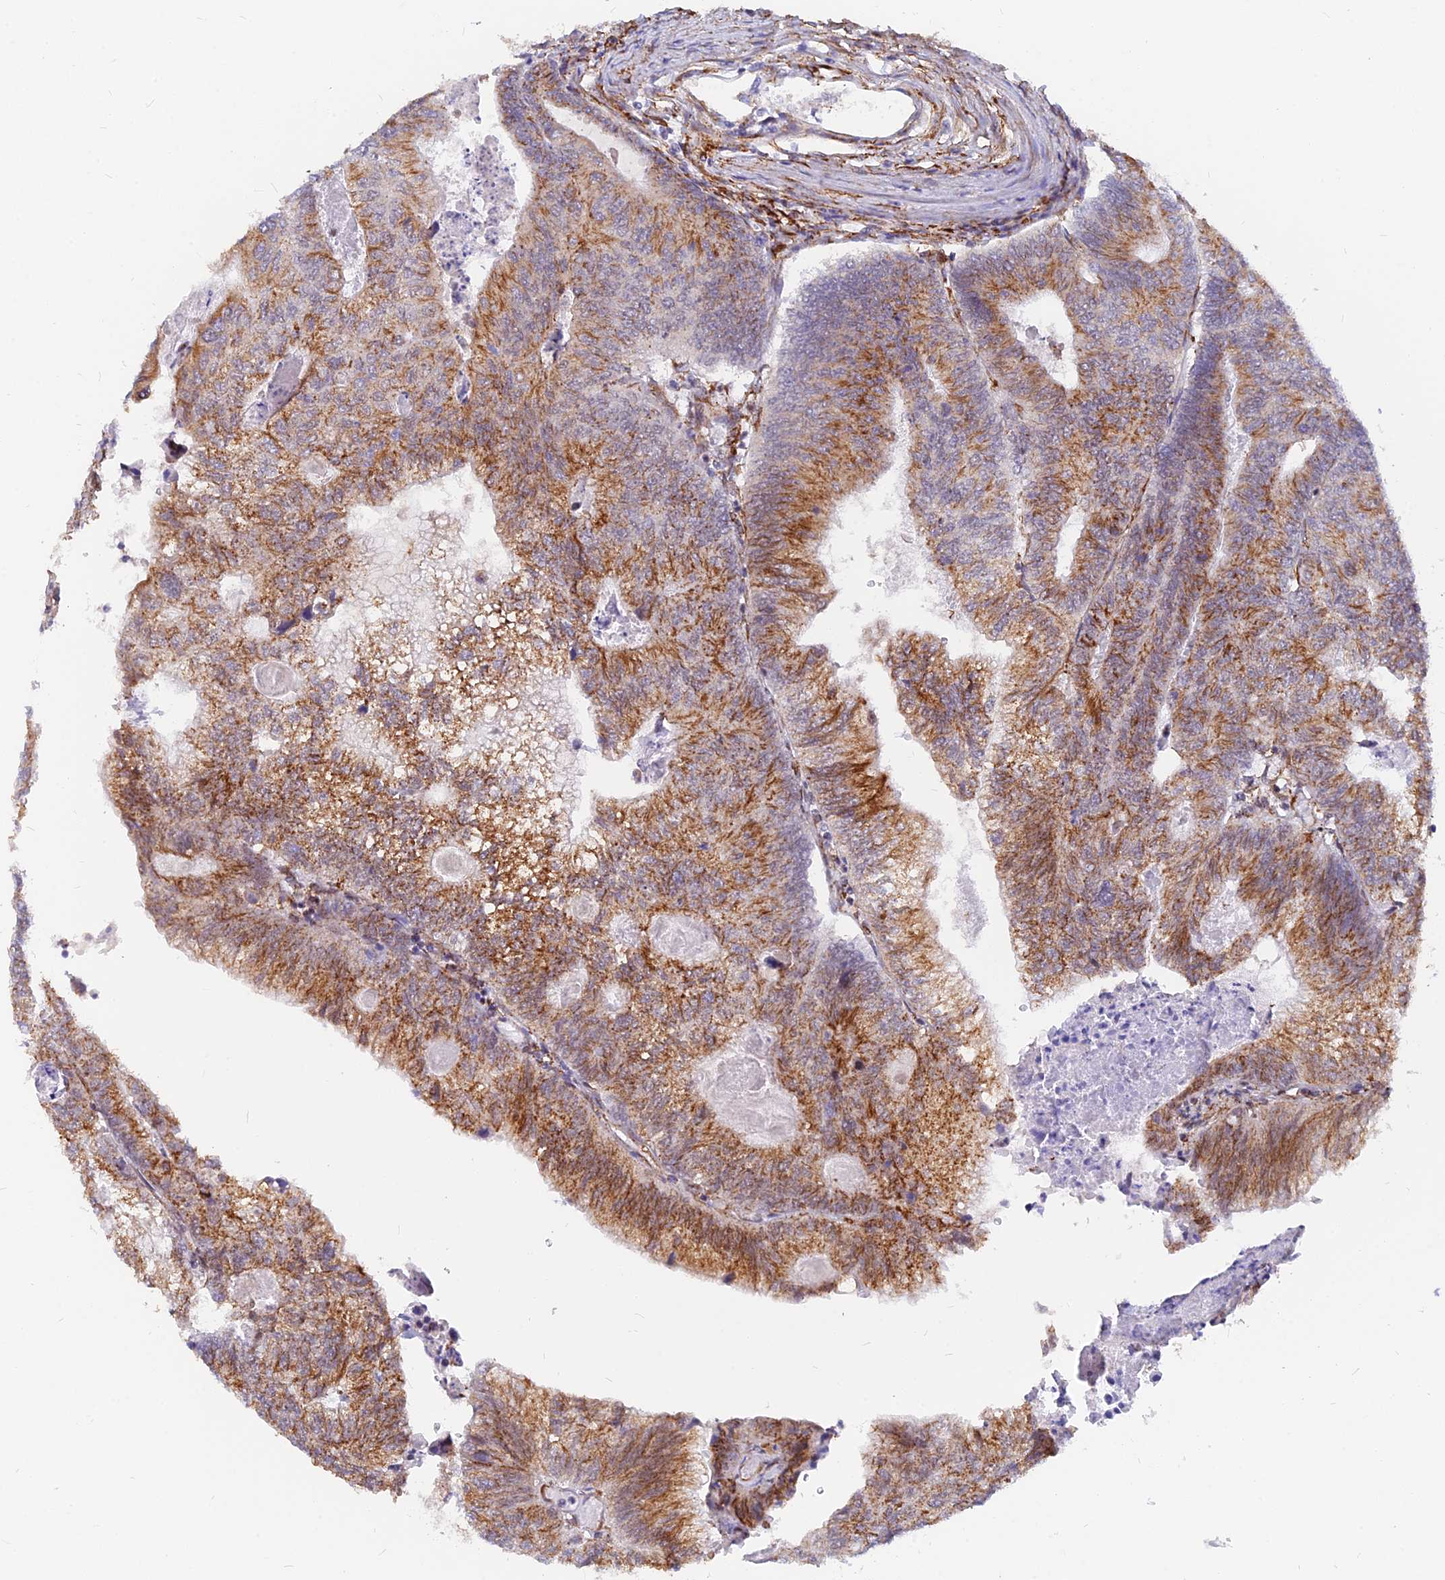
{"staining": {"intensity": "moderate", "quantity": ">75%", "location": "cytoplasmic/membranous"}, "tissue": "colorectal cancer", "cell_type": "Tumor cells", "image_type": "cancer", "snomed": [{"axis": "morphology", "description": "Adenocarcinoma, NOS"}, {"axis": "topography", "description": "Colon"}], "caption": "Protein expression analysis of colorectal adenocarcinoma demonstrates moderate cytoplasmic/membranous staining in approximately >75% of tumor cells.", "gene": "VSTM2L", "patient": {"sex": "female", "age": 67}}